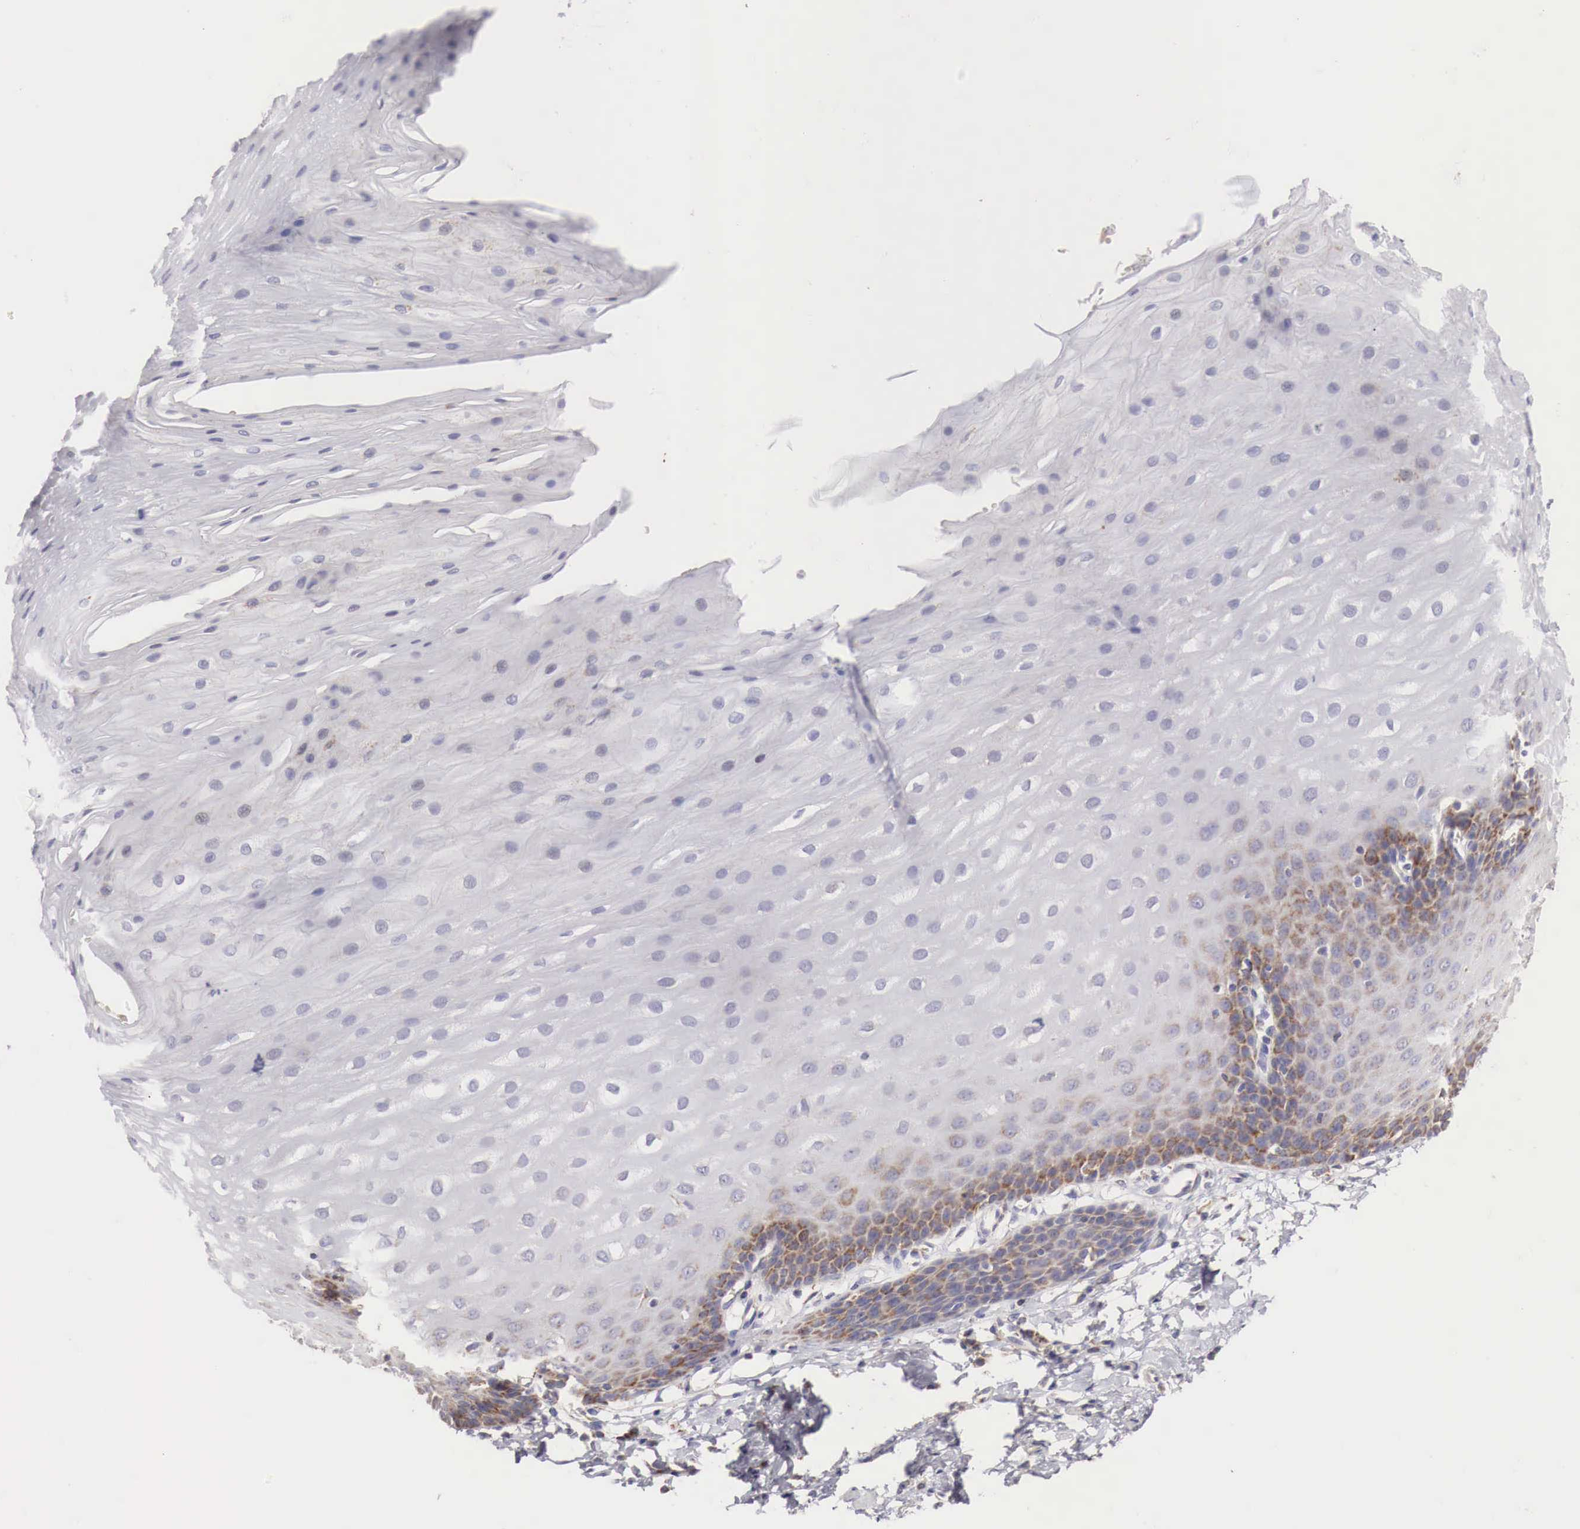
{"staining": {"intensity": "moderate", "quantity": "25%-75%", "location": "cytoplasmic/membranous"}, "tissue": "esophagus", "cell_type": "Squamous epithelial cells", "image_type": "normal", "snomed": [{"axis": "morphology", "description": "Normal tissue, NOS"}, {"axis": "topography", "description": "Esophagus"}], "caption": "Immunohistochemistry (DAB (3,3'-diaminobenzidine)) staining of normal human esophagus displays moderate cytoplasmic/membranous protein positivity in about 25%-75% of squamous epithelial cells. The staining was performed using DAB, with brown indicating positive protein expression. Nuclei are stained blue with hematoxylin.", "gene": "XPNPEP3", "patient": {"sex": "male", "age": 70}}